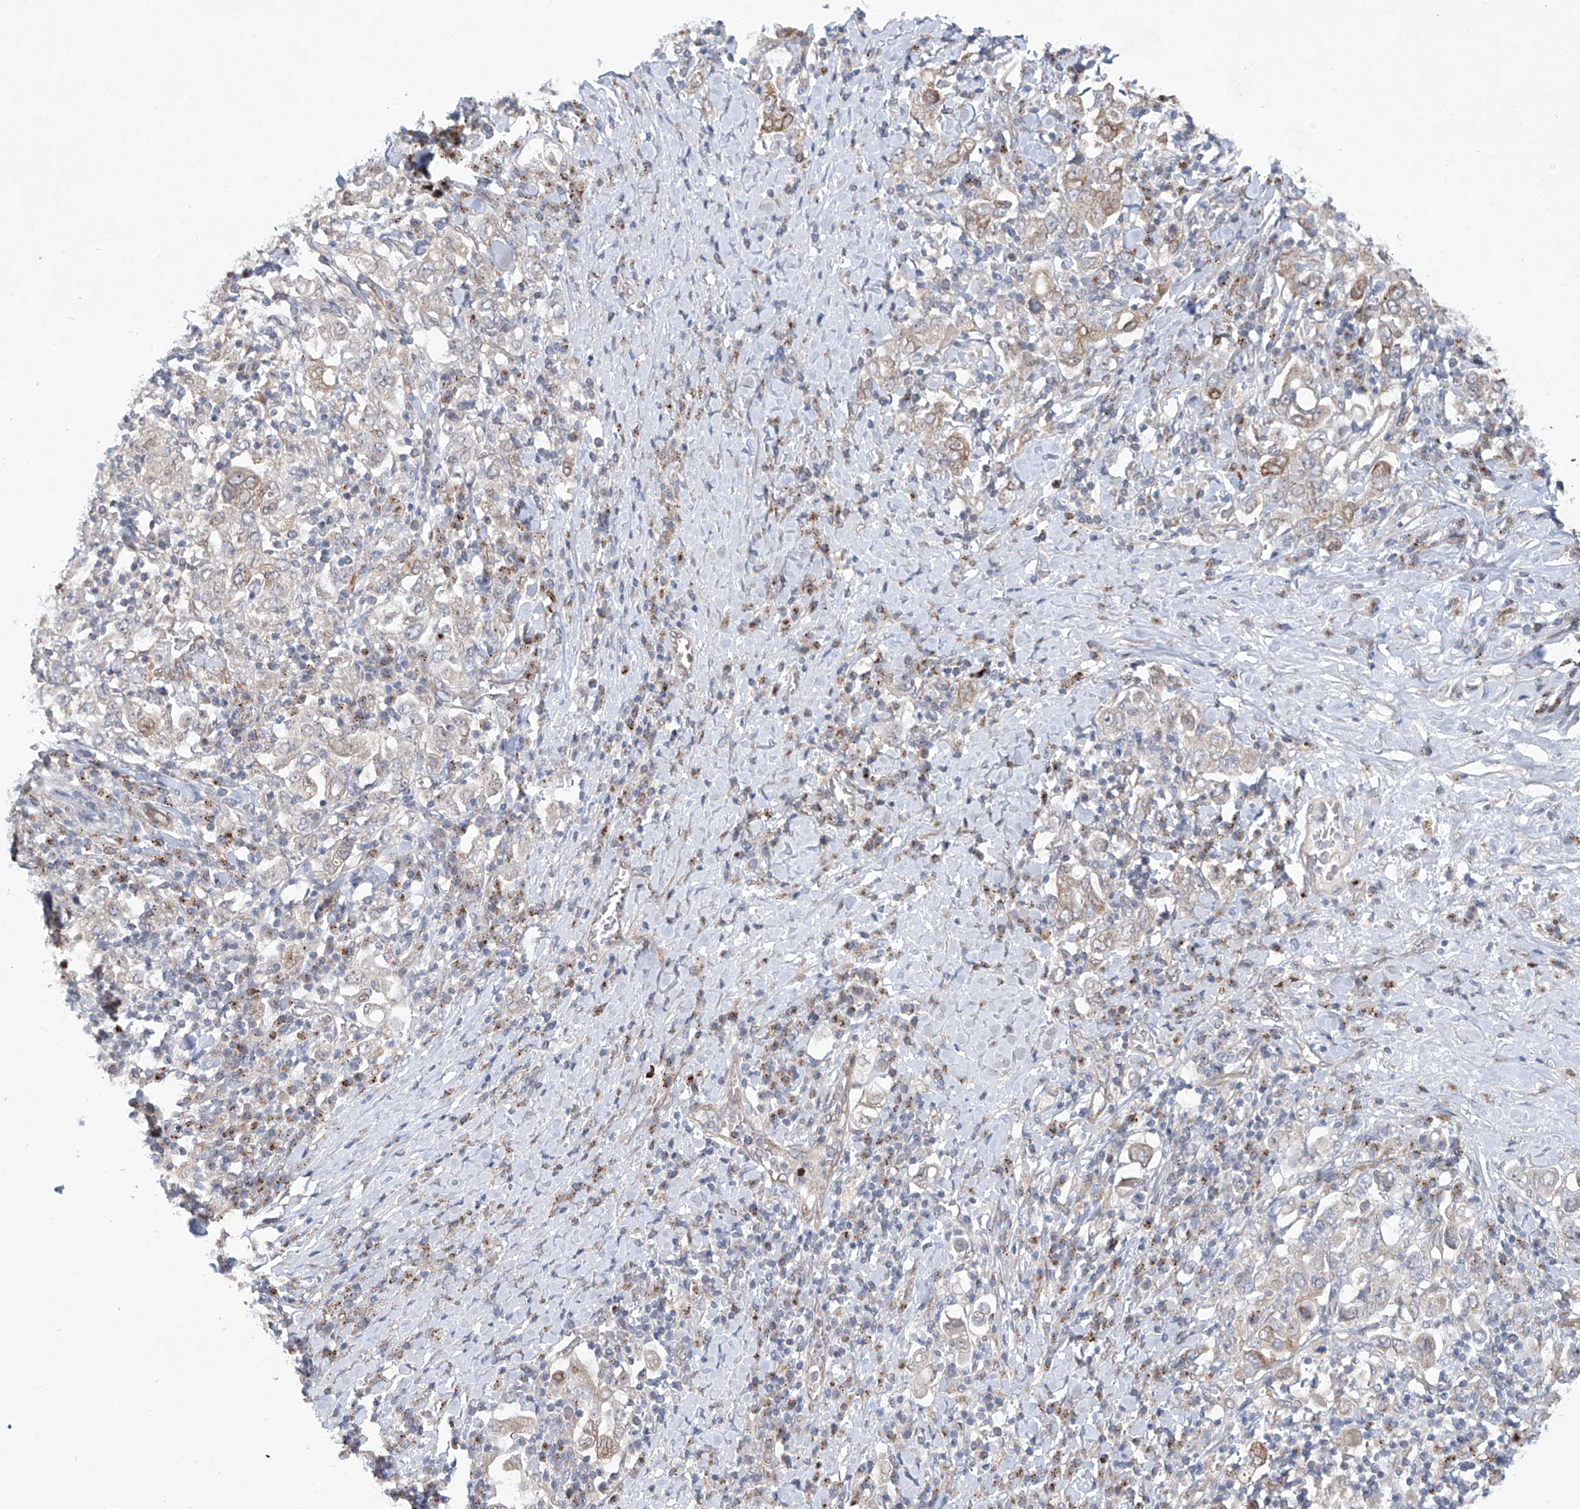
{"staining": {"intensity": "weak", "quantity": "25%-75%", "location": "cytoplasmic/membranous"}, "tissue": "stomach cancer", "cell_type": "Tumor cells", "image_type": "cancer", "snomed": [{"axis": "morphology", "description": "Adenocarcinoma, NOS"}, {"axis": "topography", "description": "Stomach, upper"}], "caption": "The immunohistochemical stain highlights weak cytoplasmic/membranous expression in tumor cells of stomach cancer tissue.", "gene": "KLC4", "patient": {"sex": "male", "age": 62}}